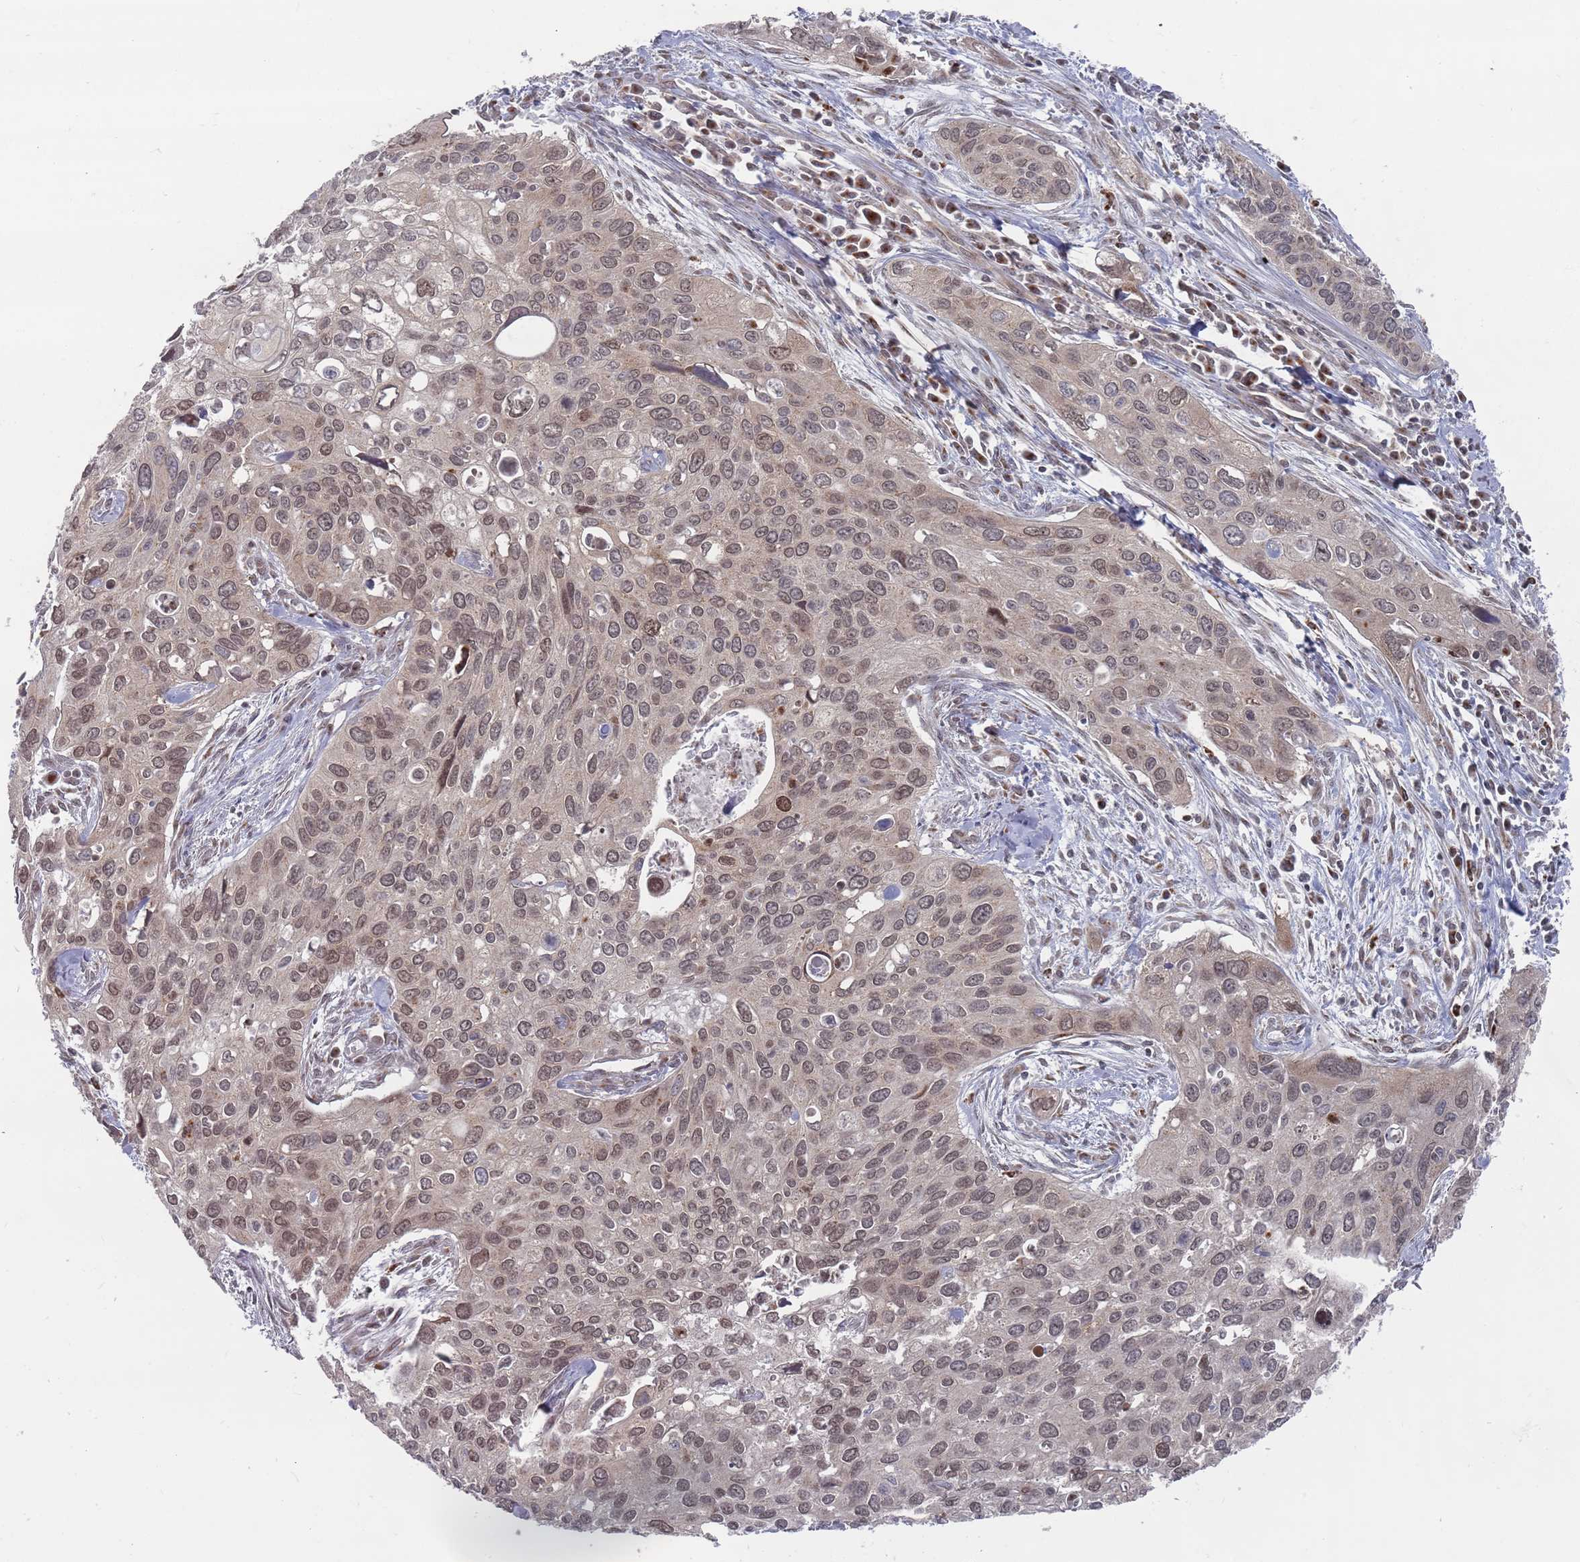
{"staining": {"intensity": "weak", "quantity": "25%-75%", "location": "nuclear"}, "tissue": "cervical cancer", "cell_type": "Tumor cells", "image_type": "cancer", "snomed": [{"axis": "morphology", "description": "Squamous cell carcinoma, NOS"}, {"axis": "topography", "description": "Cervix"}], "caption": "Immunohistochemical staining of cervical cancer (squamous cell carcinoma) displays low levels of weak nuclear protein staining in about 25%-75% of tumor cells.", "gene": "FMO4", "patient": {"sex": "female", "age": 55}}